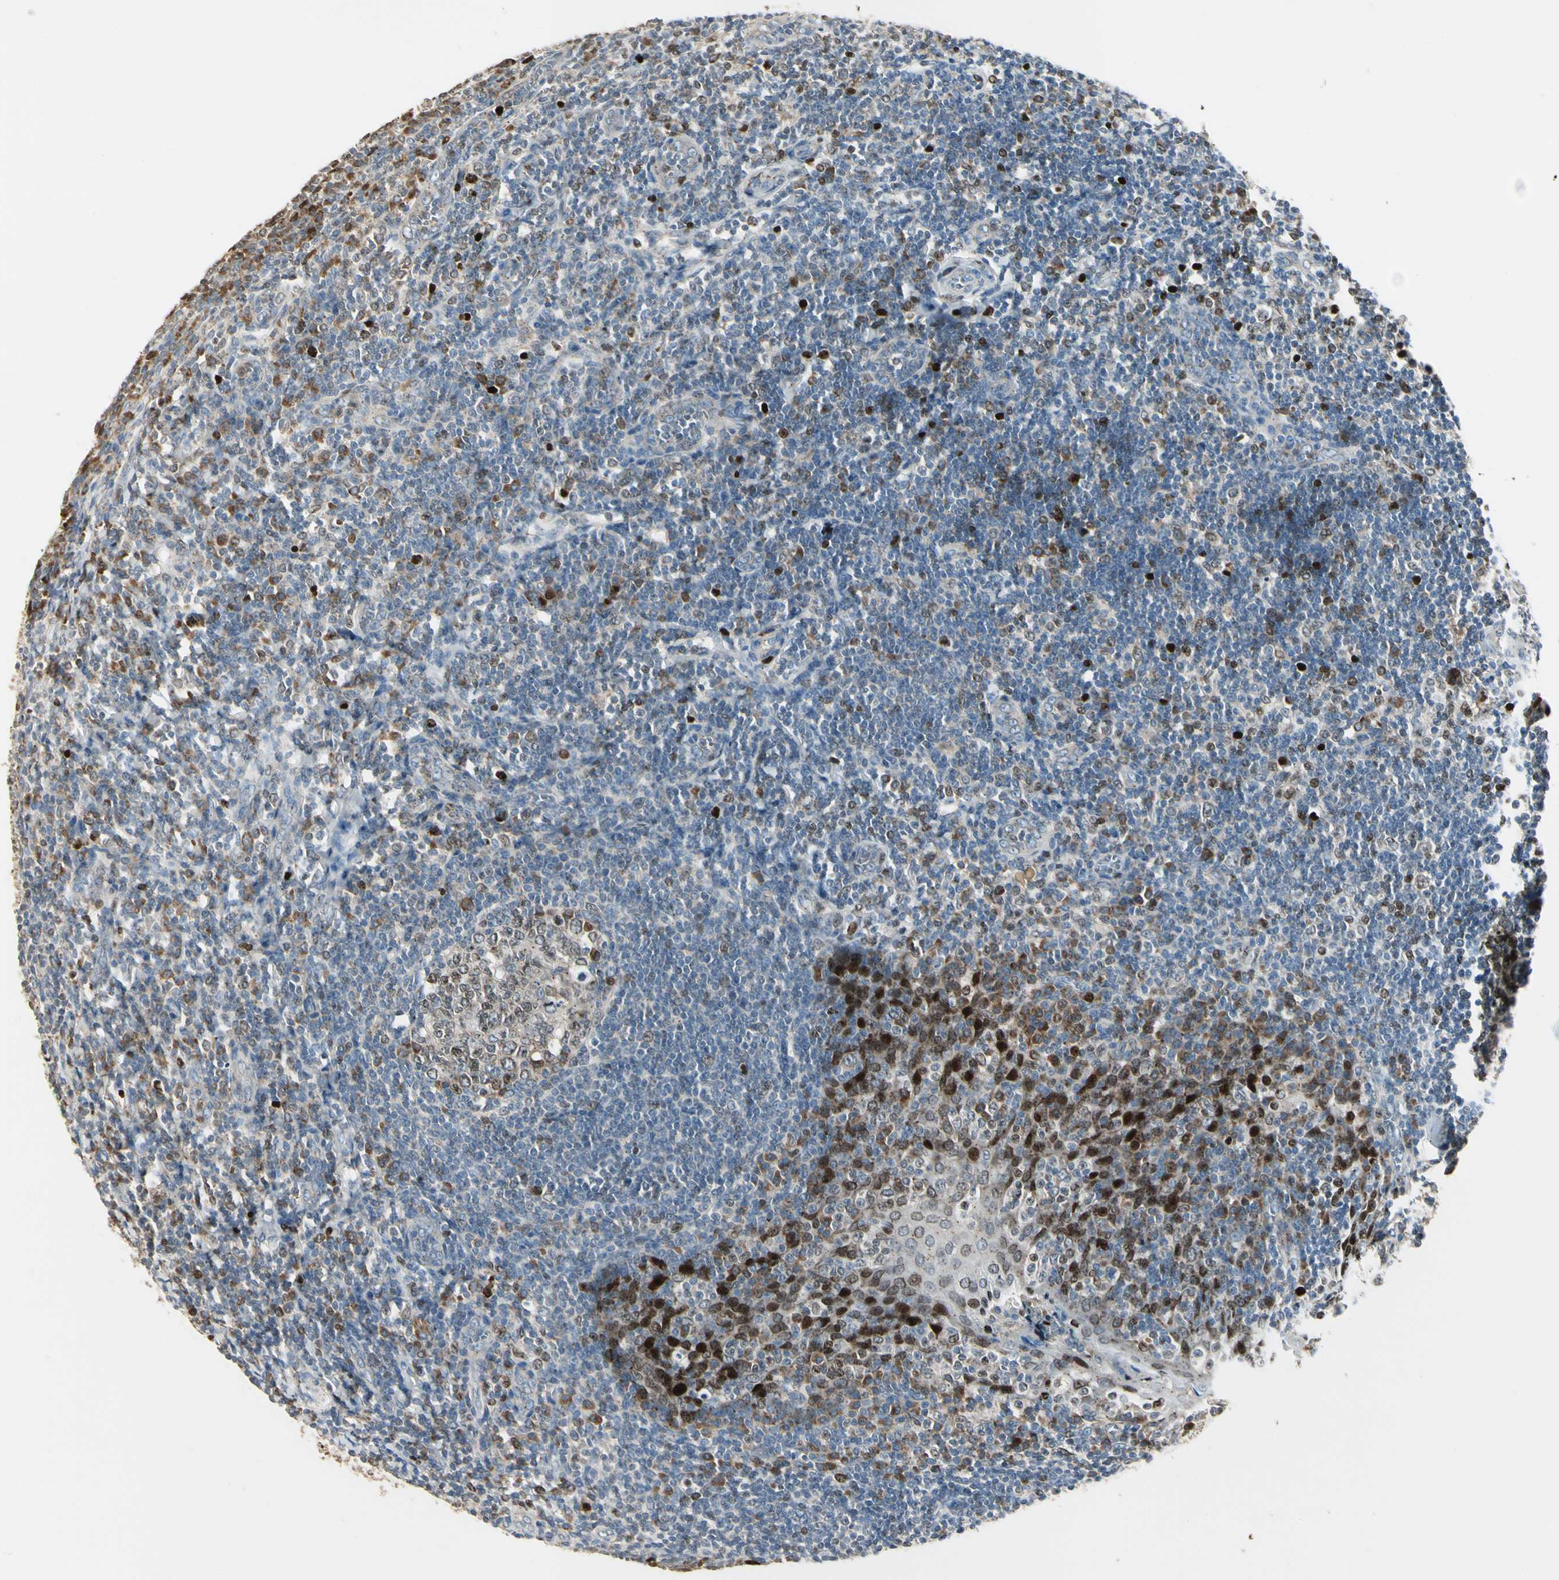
{"staining": {"intensity": "strong", "quantity": "25%-75%", "location": "nuclear"}, "tissue": "tonsil", "cell_type": "Germinal center cells", "image_type": "normal", "snomed": [{"axis": "morphology", "description": "Normal tissue, NOS"}, {"axis": "topography", "description": "Tonsil"}], "caption": "This is an image of IHC staining of benign tonsil, which shows strong expression in the nuclear of germinal center cells.", "gene": "IP6K2", "patient": {"sex": "male", "age": 20}}